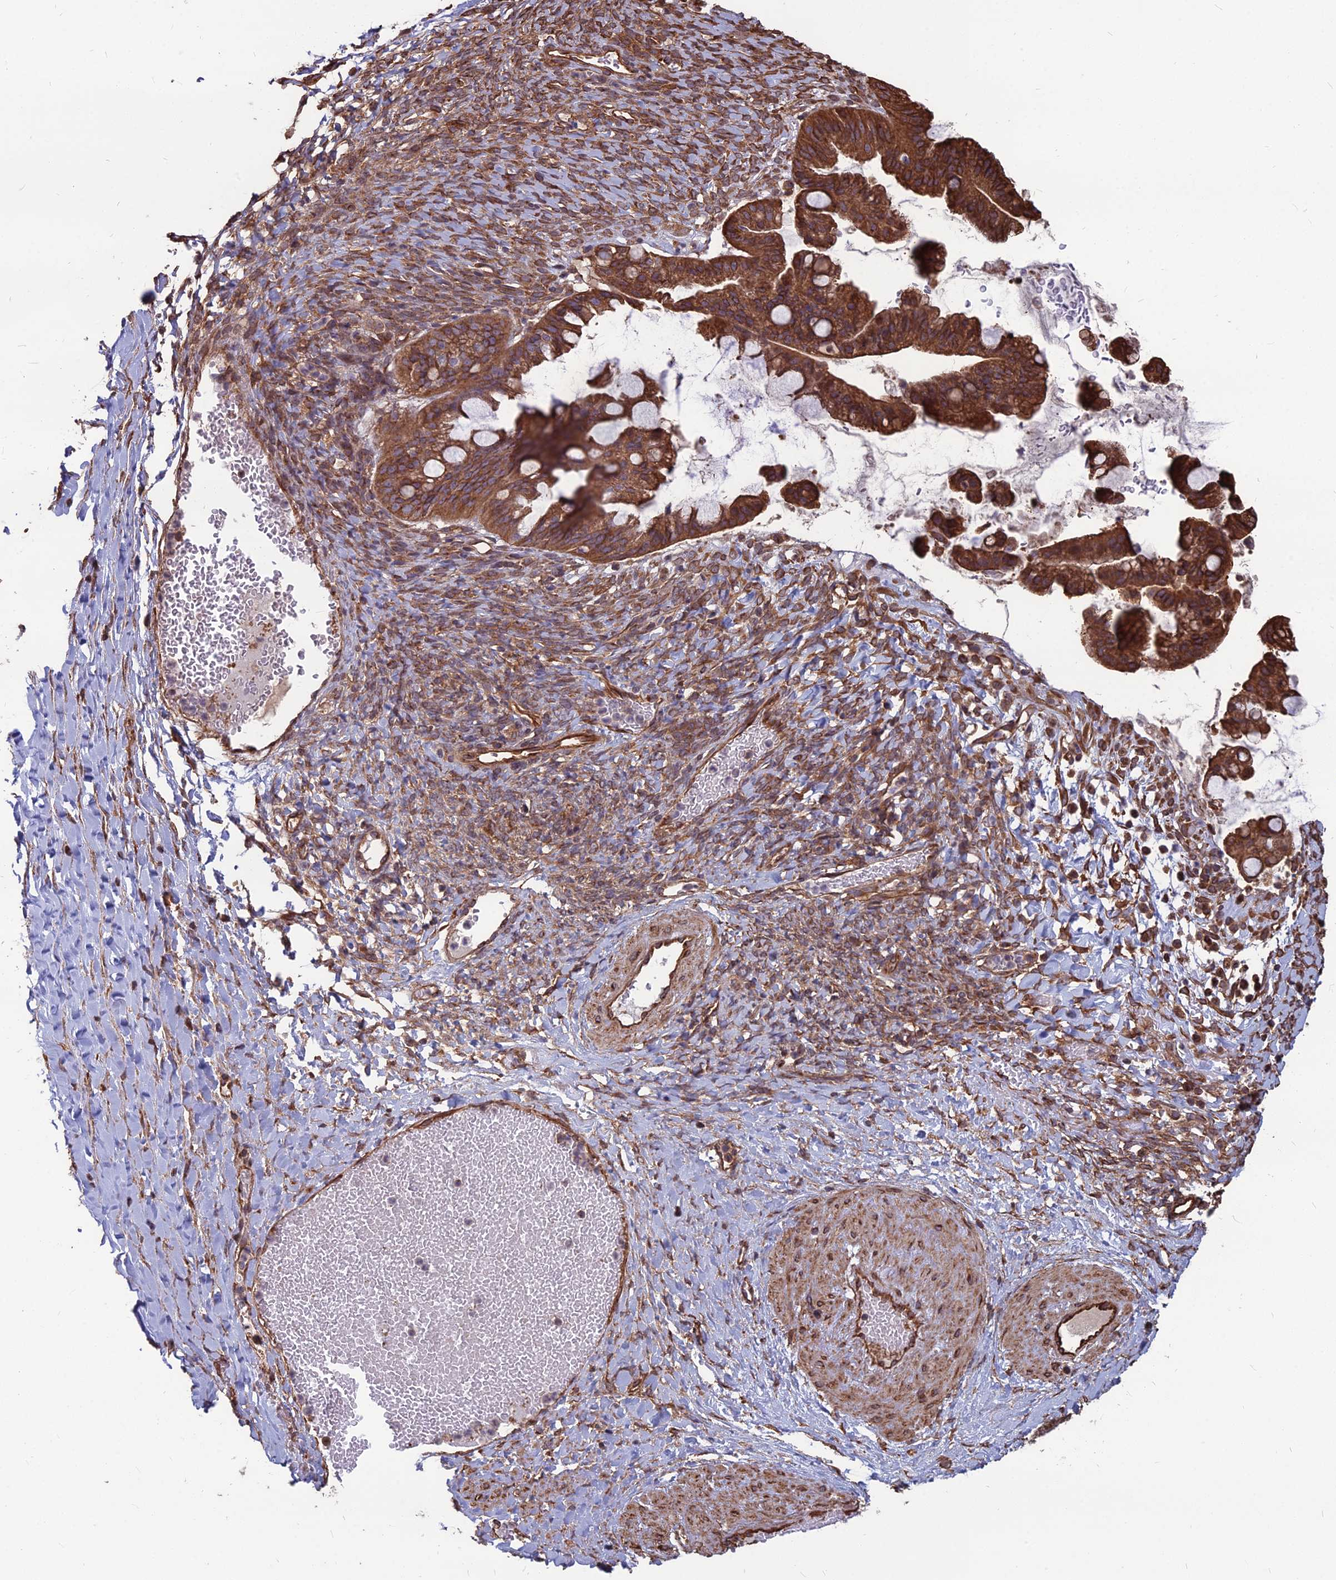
{"staining": {"intensity": "strong", "quantity": ">75%", "location": "cytoplasmic/membranous"}, "tissue": "ovarian cancer", "cell_type": "Tumor cells", "image_type": "cancer", "snomed": [{"axis": "morphology", "description": "Cystadenocarcinoma, mucinous, NOS"}, {"axis": "topography", "description": "Ovary"}], "caption": "The immunohistochemical stain labels strong cytoplasmic/membranous expression in tumor cells of ovarian mucinous cystadenocarcinoma tissue. The staining was performed using DAB (3,3'-diaminobenzidine), with brown indicating positive protein expression. Nuclei are stained blue with hematoxylin.", "gene": "LSM6", "patient": {"sex": "female", "age": 73}}